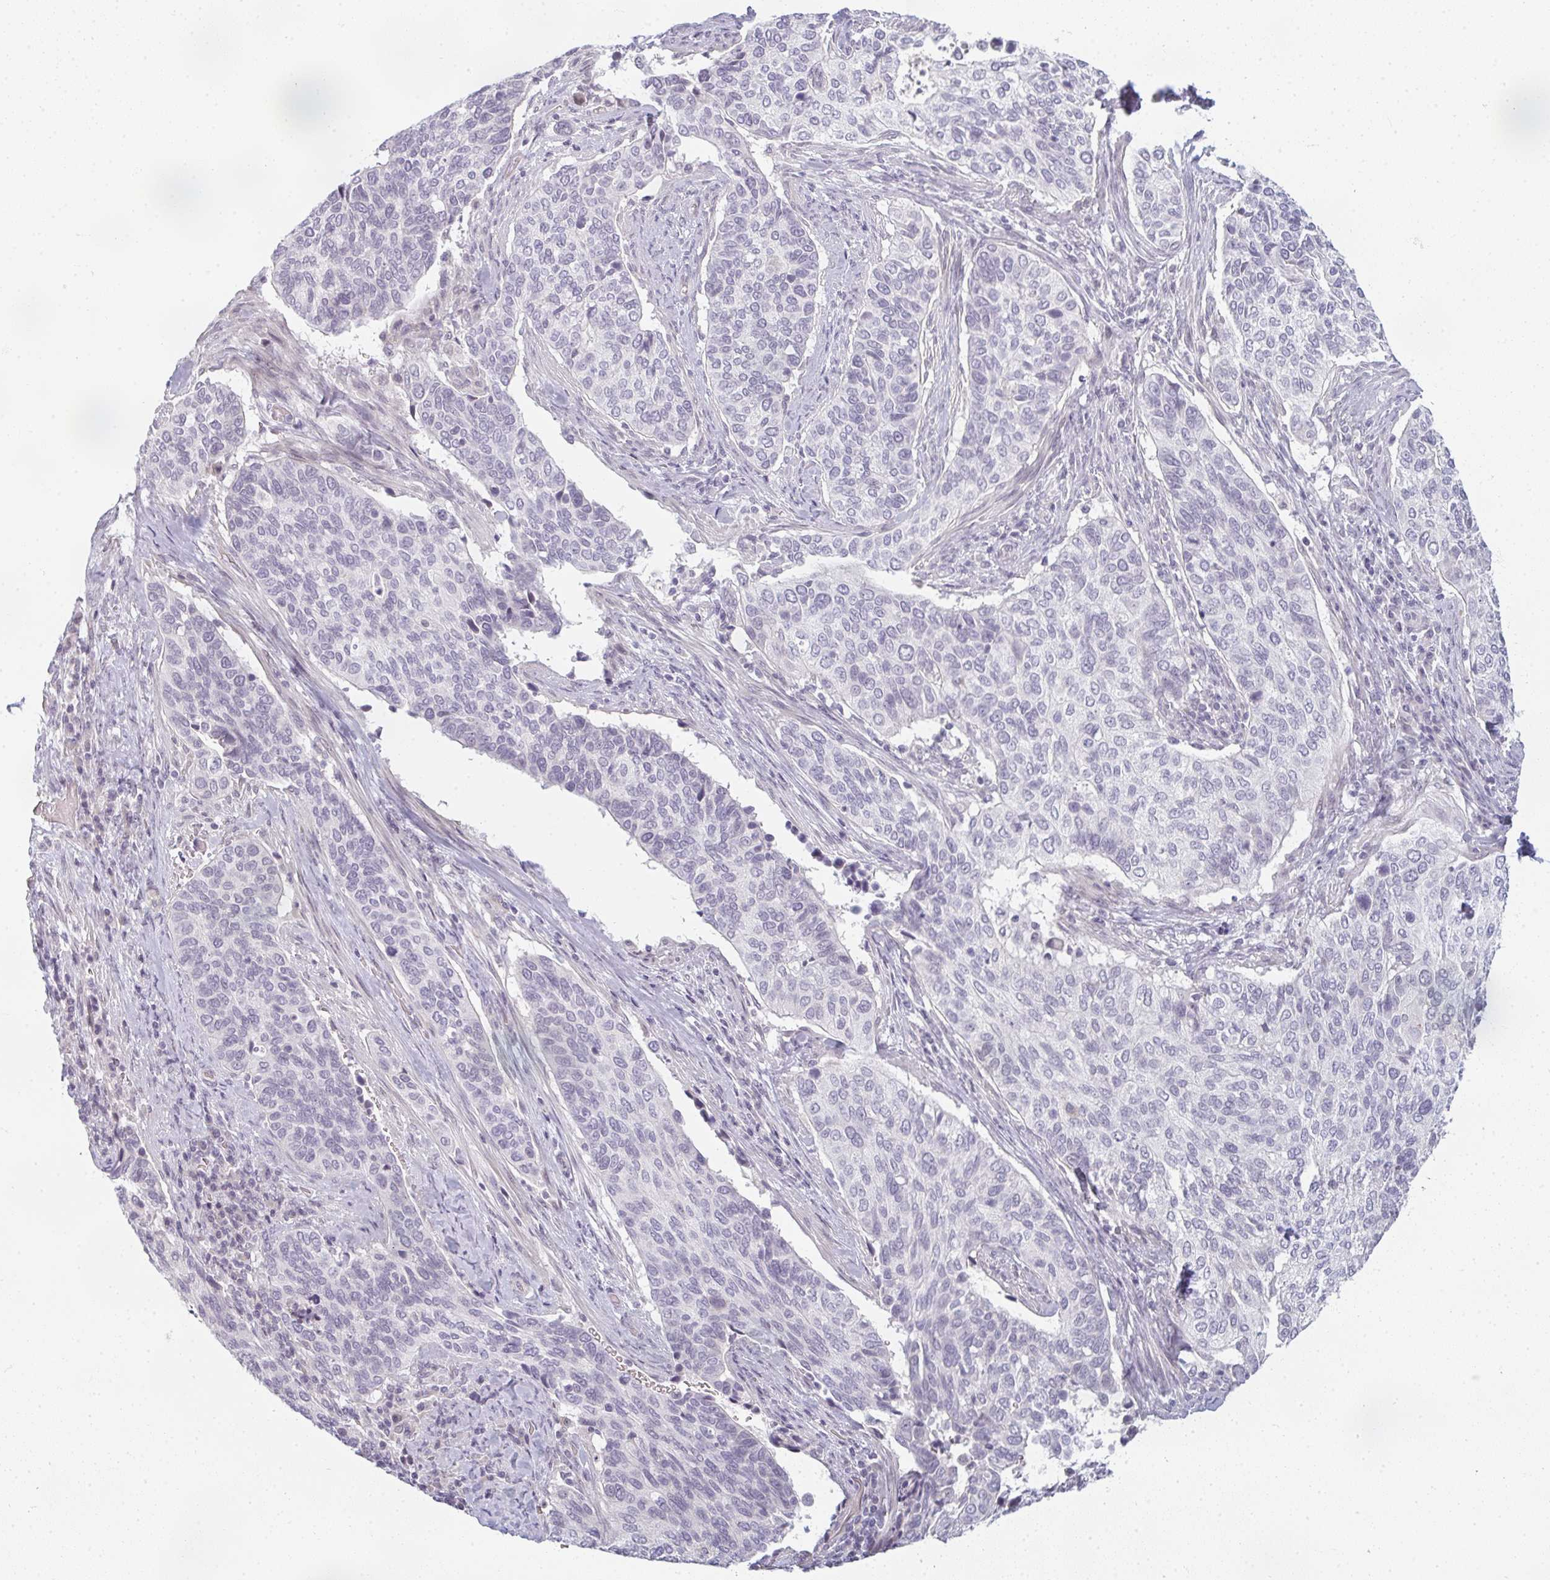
{"staining": {"intensity": "negative", "quantity": "none", "location": "none"}, "tissue": "cervical cancer", "cell_type": "Tumor cells", "image_type": "cancer", "snomed": [{"axis": "morphology", "description": "Squamous cell carcinoma, NOS"}, {"axis": "topography", "description": "Cervix"}], "caption": "DAB (3,3'-diaminobenzidine) immunohistochemical staining of human cervical squamous cell carcinoma shows no significant expression in tumor cells.", "gene": "RBBP6", "patient": {"sex": "female", "age": 38}}